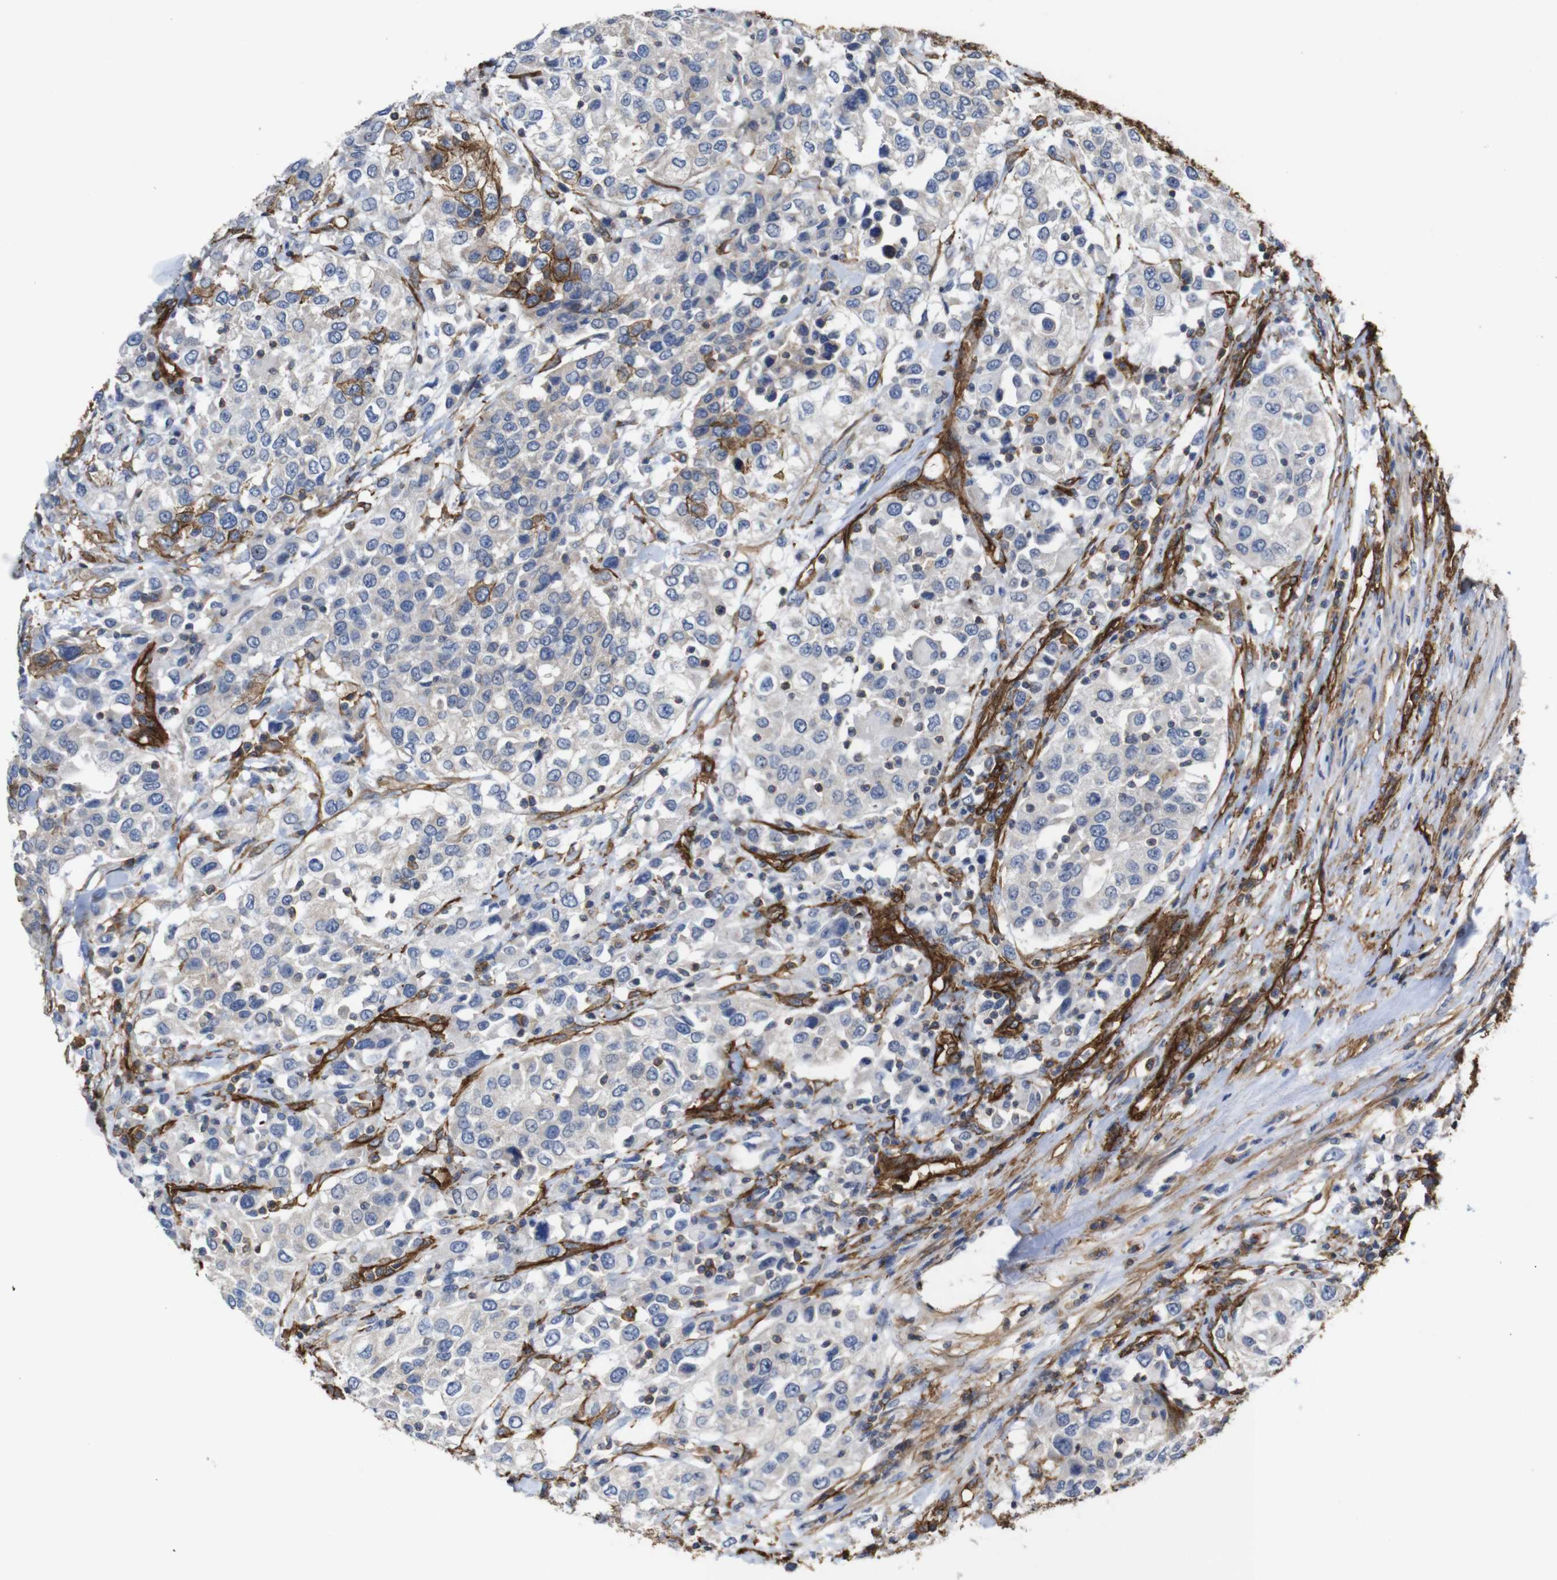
{"staining": {"intensity": "negative", "quantity": "none", "location": "none"}, "tissue": "urothelial cancer", "cell_type": "Tumor cells", "image_type": "cancer", "snomed": [{"axis": "morphology", "description": "Urothelial carcinoma, High grade"}, {"axis": "topography", "description": "Urinary bladder"}], "caption": "Micrograph shows no protein staining in tumor cells of urothelial cancer tissue.", "gene": "SPTBN1", "patient": {"sex": "female", "age": 80}}